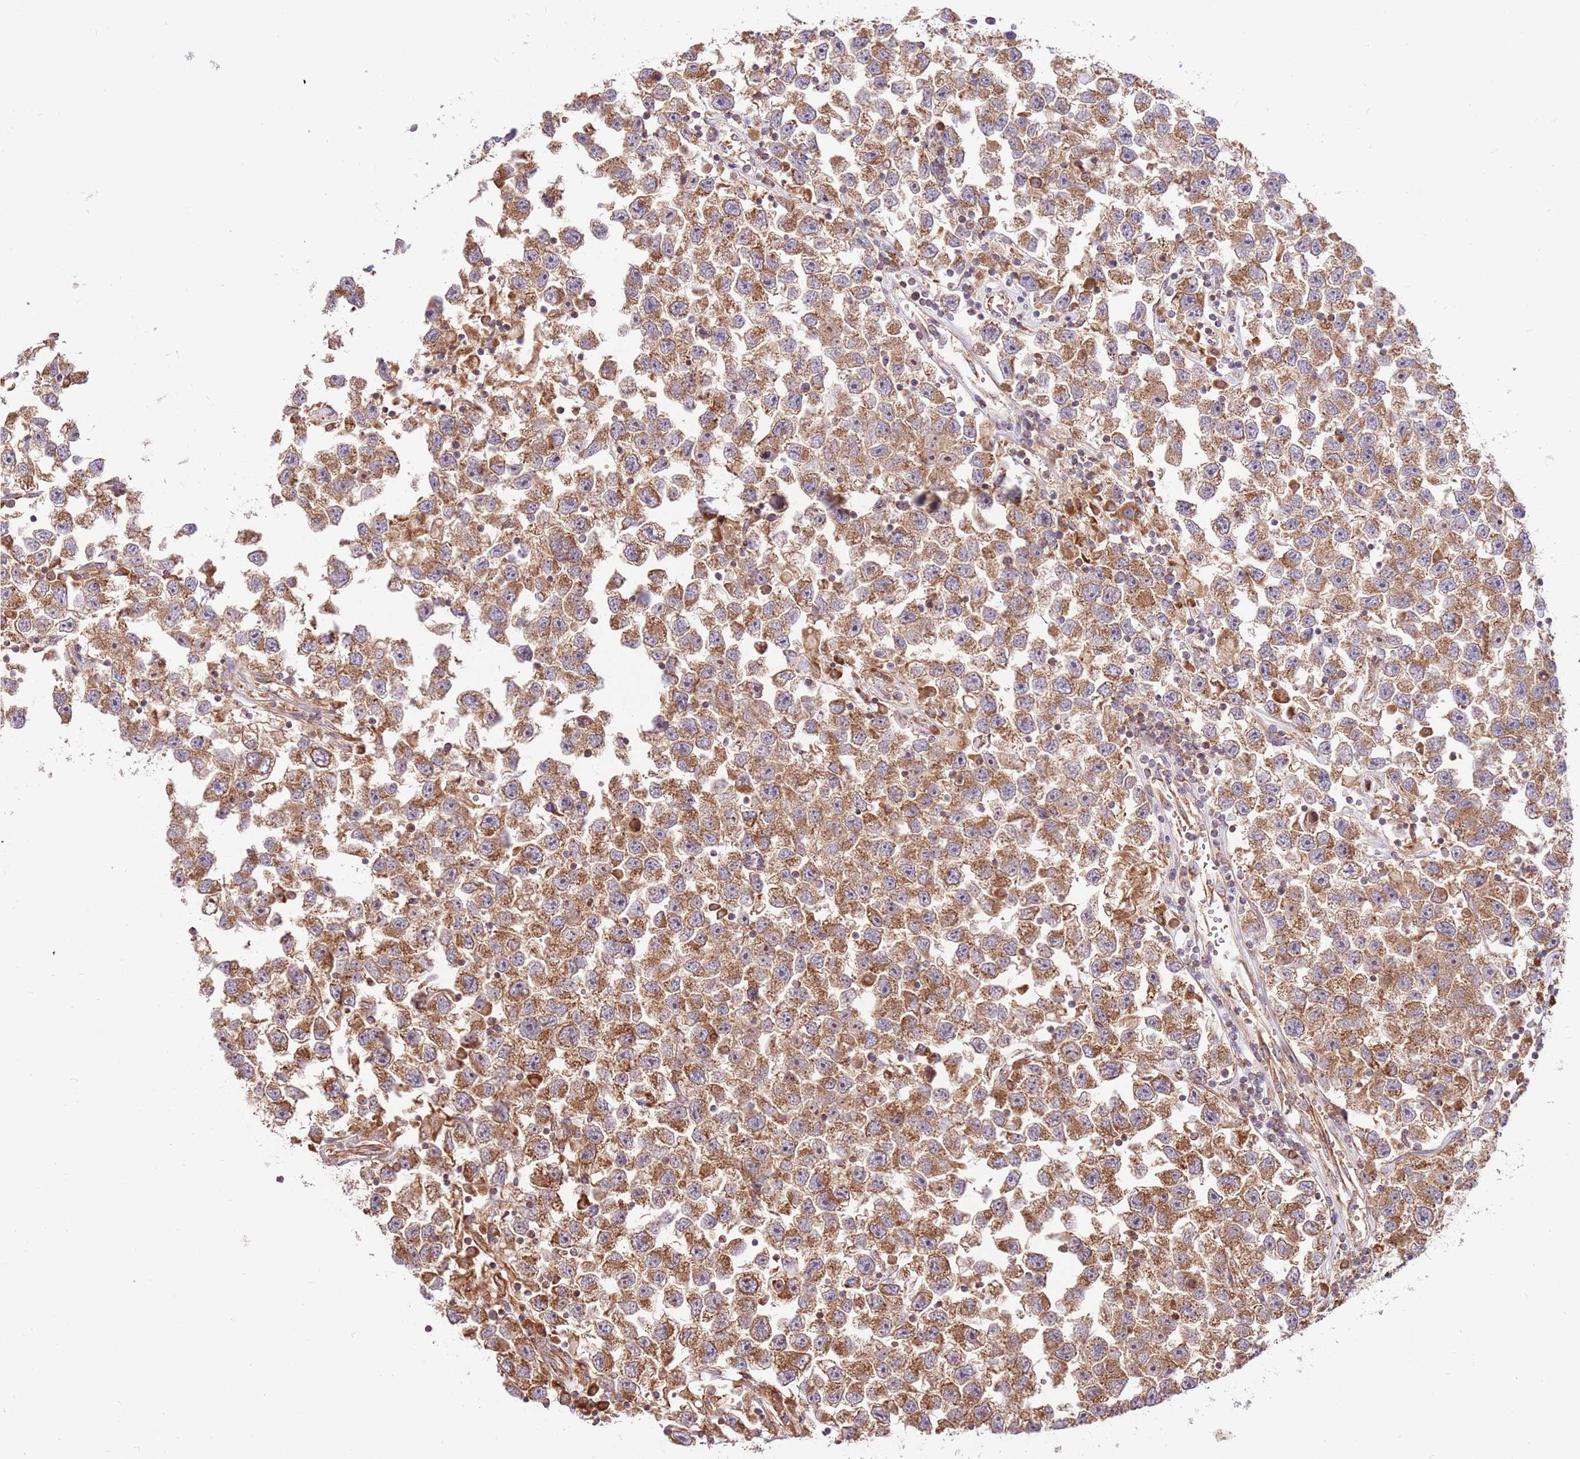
{"staining": {"intensity": "moderate", "quantity": ">75%", "location": "cytoplasmic/membranous"}, "tissue": "testis cancer", "cell_type": "Tumor cells", "image_type": "cancer", "snomed": [{"axis": "morphology", "description": "Seminoma, NOS"}, {"axis": "topography", "description": "Testis"}], "caption": "Immunohistochemistry (DAB) staining of testis cancer reveals moderate cytoplasmic/membranous protein positivity in about >75% of tumor cells.", "gene": "SLC44A5", "patient": {"sex": "male", "age": 26}}